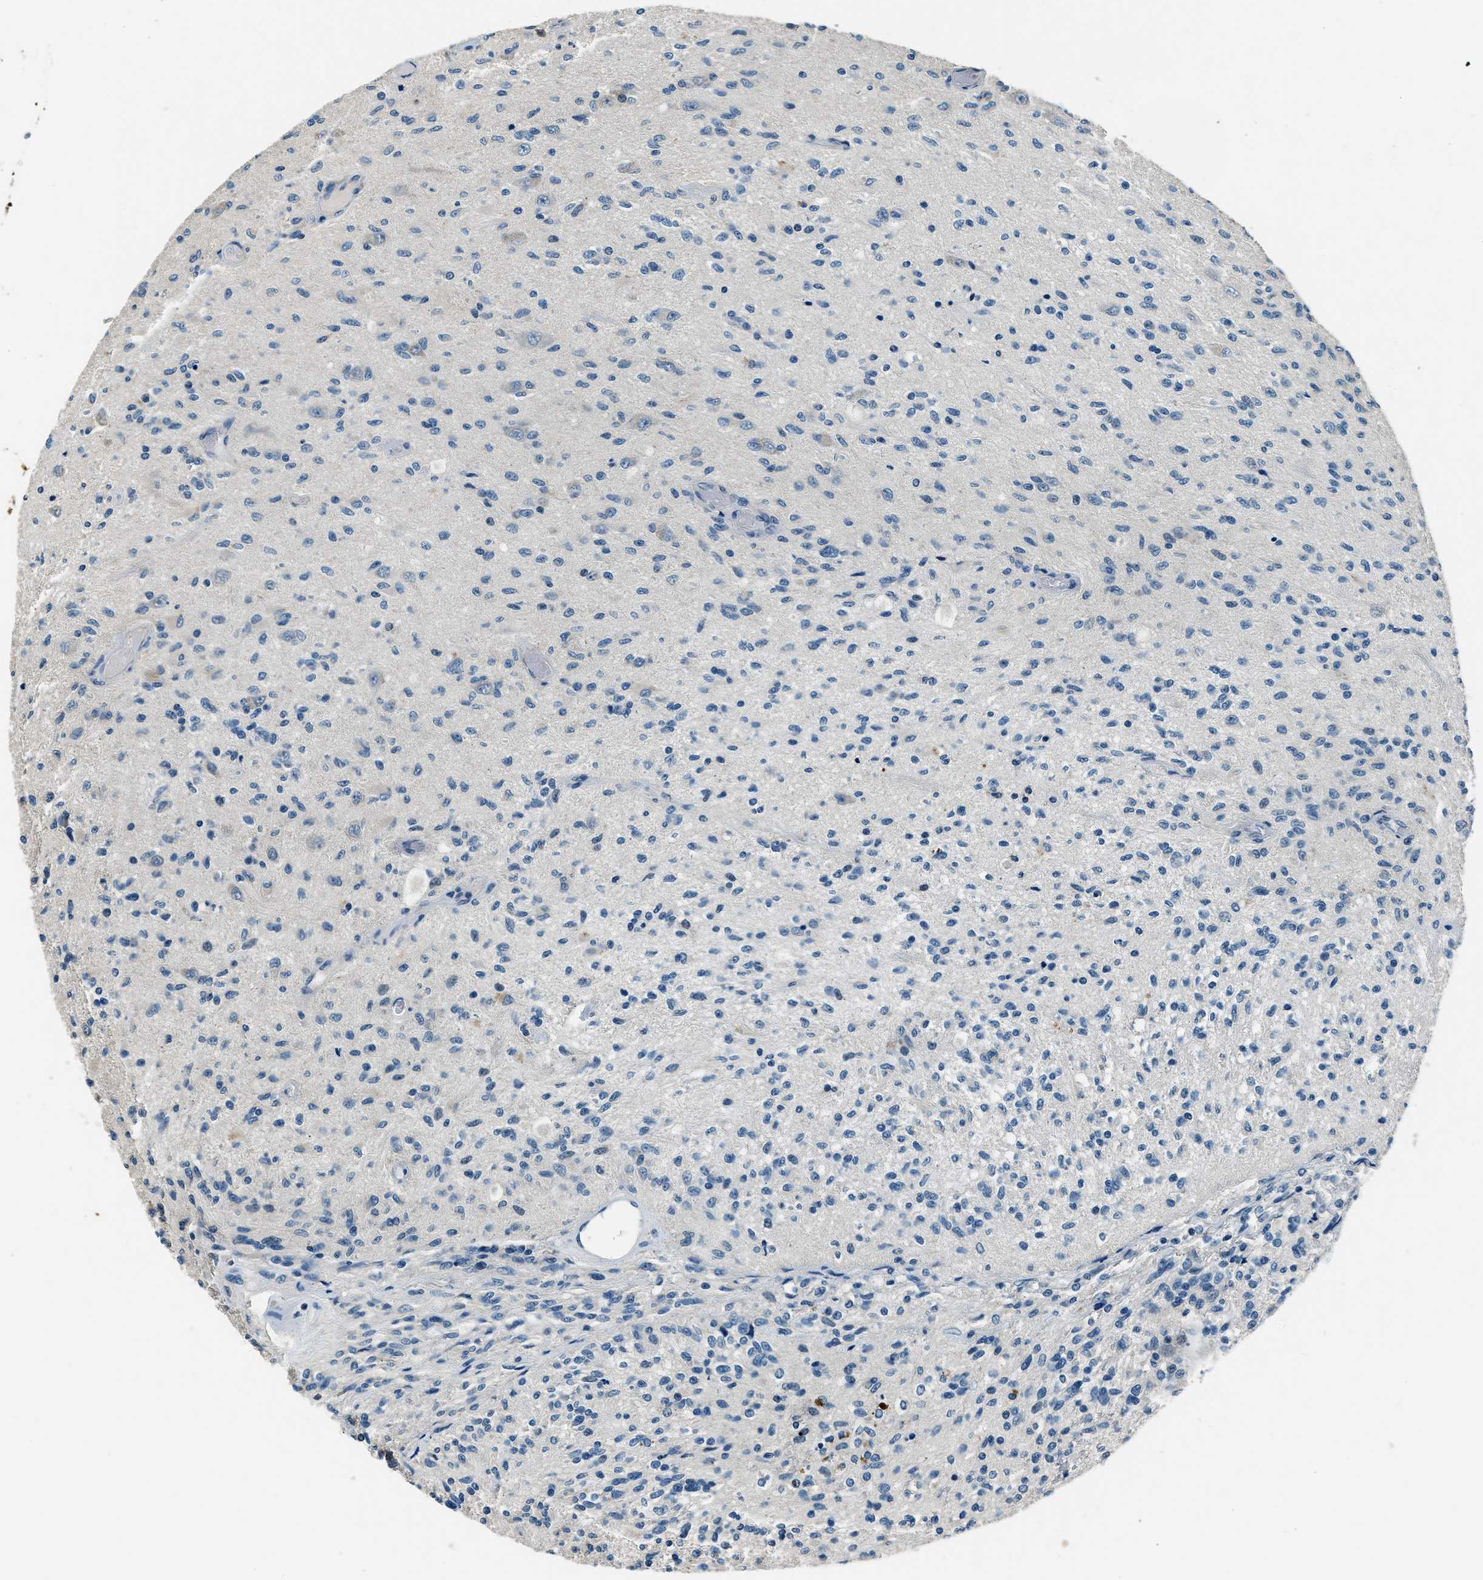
{"staining": {"intensity": "negative", "quantity": "none", "location": "none"}, "tissue": "glioma", "cell_type": "Tumor cells", "image_type": "cancer", "snomed": [{"axis": "morphology", "description": "Normal tissue, NOS"}, {"axis": "morphology", "description": "Glioma, malignant, High grade"}, {"axis": "topography", "description": "Cerebral cortex"}], "caption": "There is no significant expression in tumor cells of glioma.", "gene": "NME8", "patient": {"sex": "male", "age": 77}}